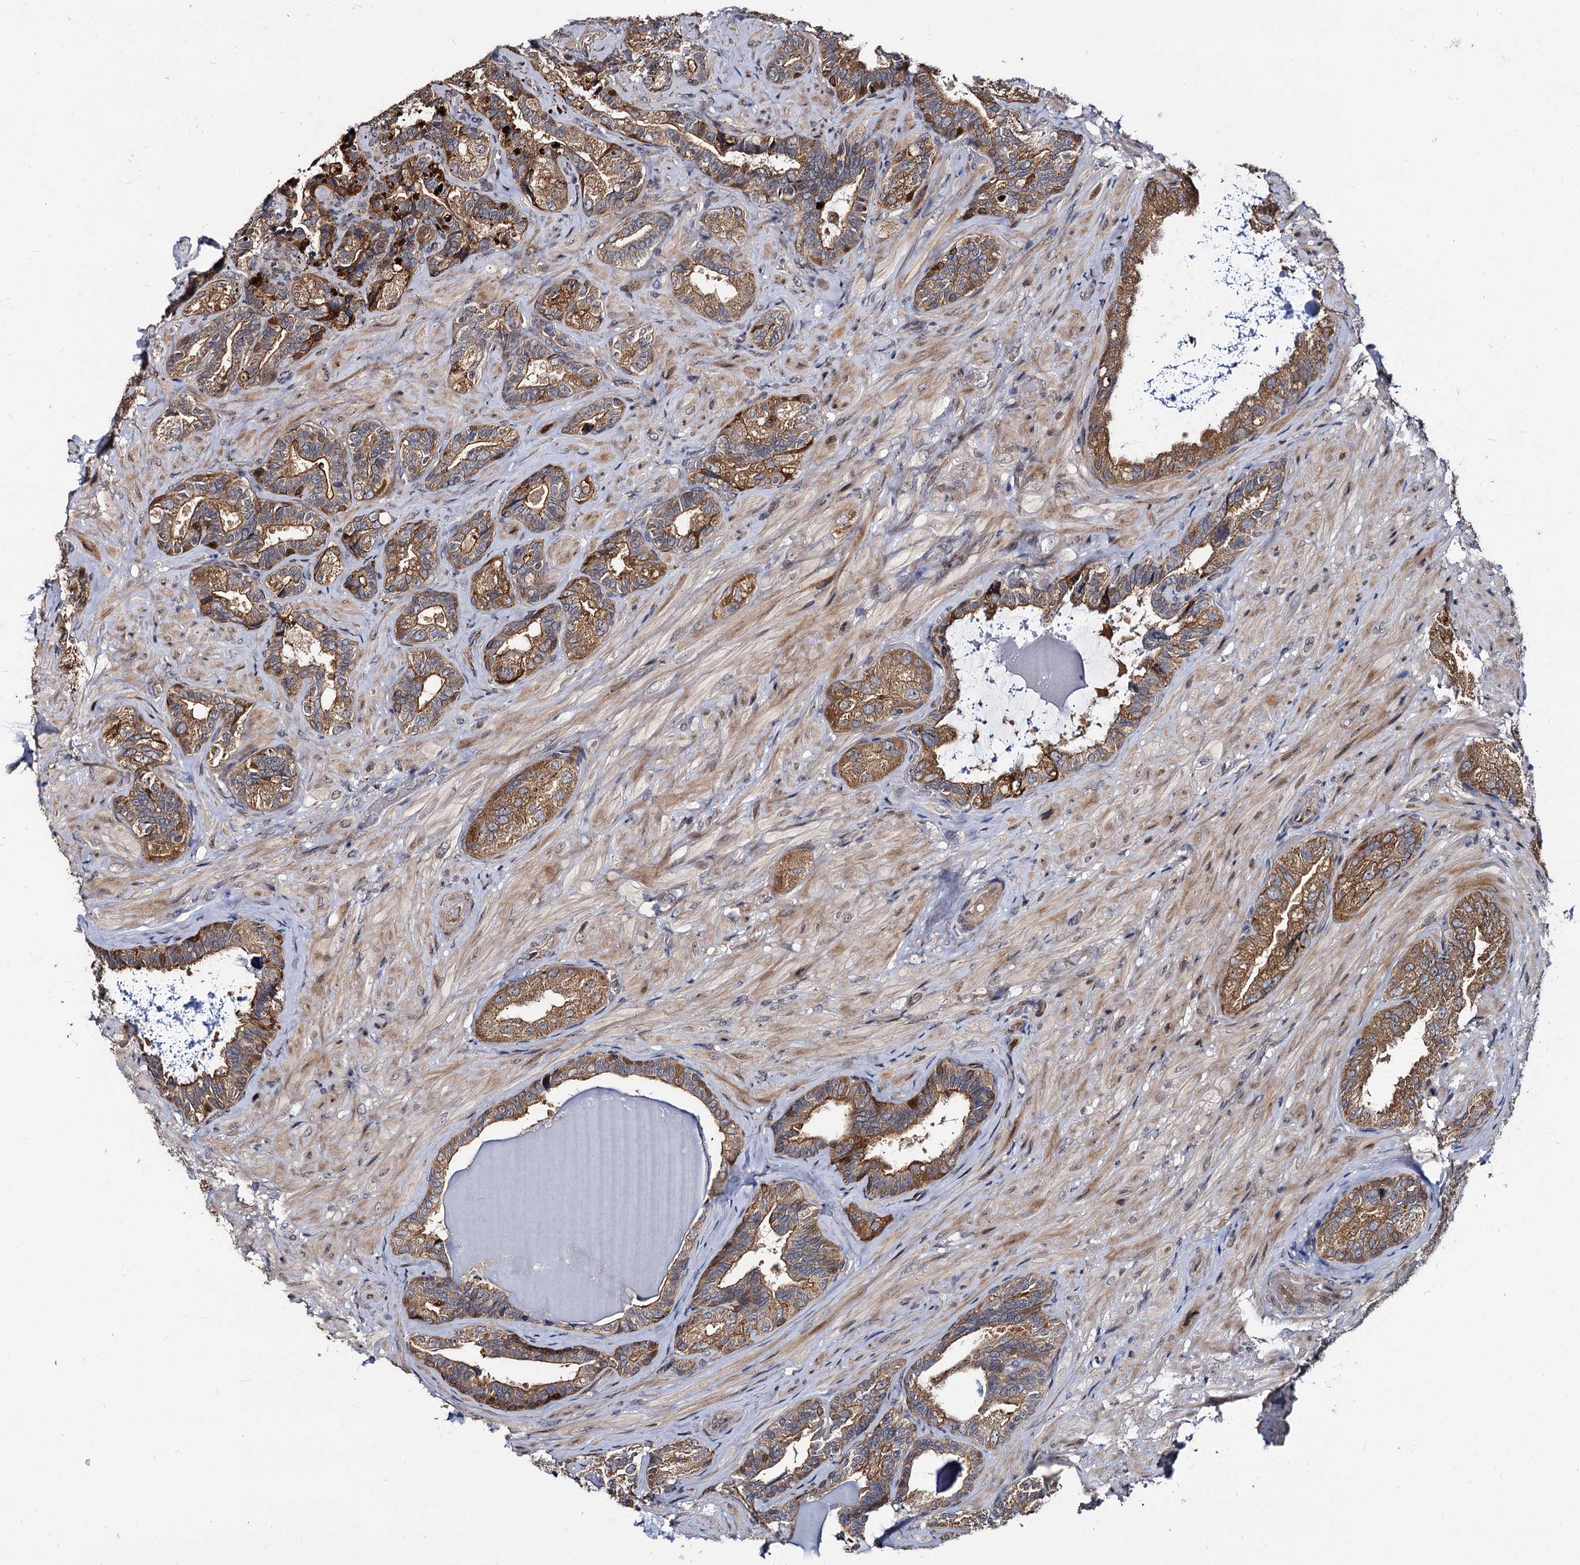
{"staining": {"intensity": "moderate", "quantity": ">75%", "location": "cytoplasmic/membranous"}, "tissue": "seminal vesicle", "cell_type": "Glandular cells", "image_type": "normal", "snomed": [{"axis": "morphology", "description": "Normal tissue, NOS"}, {"axis": "topography", "description": "Prostate and seminal vesicle, NOS"}, {"axis": "topography", "description": "Prostate"}, {"axis": "topography", "description": "Seminal veicle"}], "caption": "Unremarkable seminal vesicle was stained to show a protein in brown. There is medium levels of moderate cytoplasmic/membranous staining in about >75% of glandular cells.", "gene": "WWC3", "patient": {"sex": "male", "age": 67}}